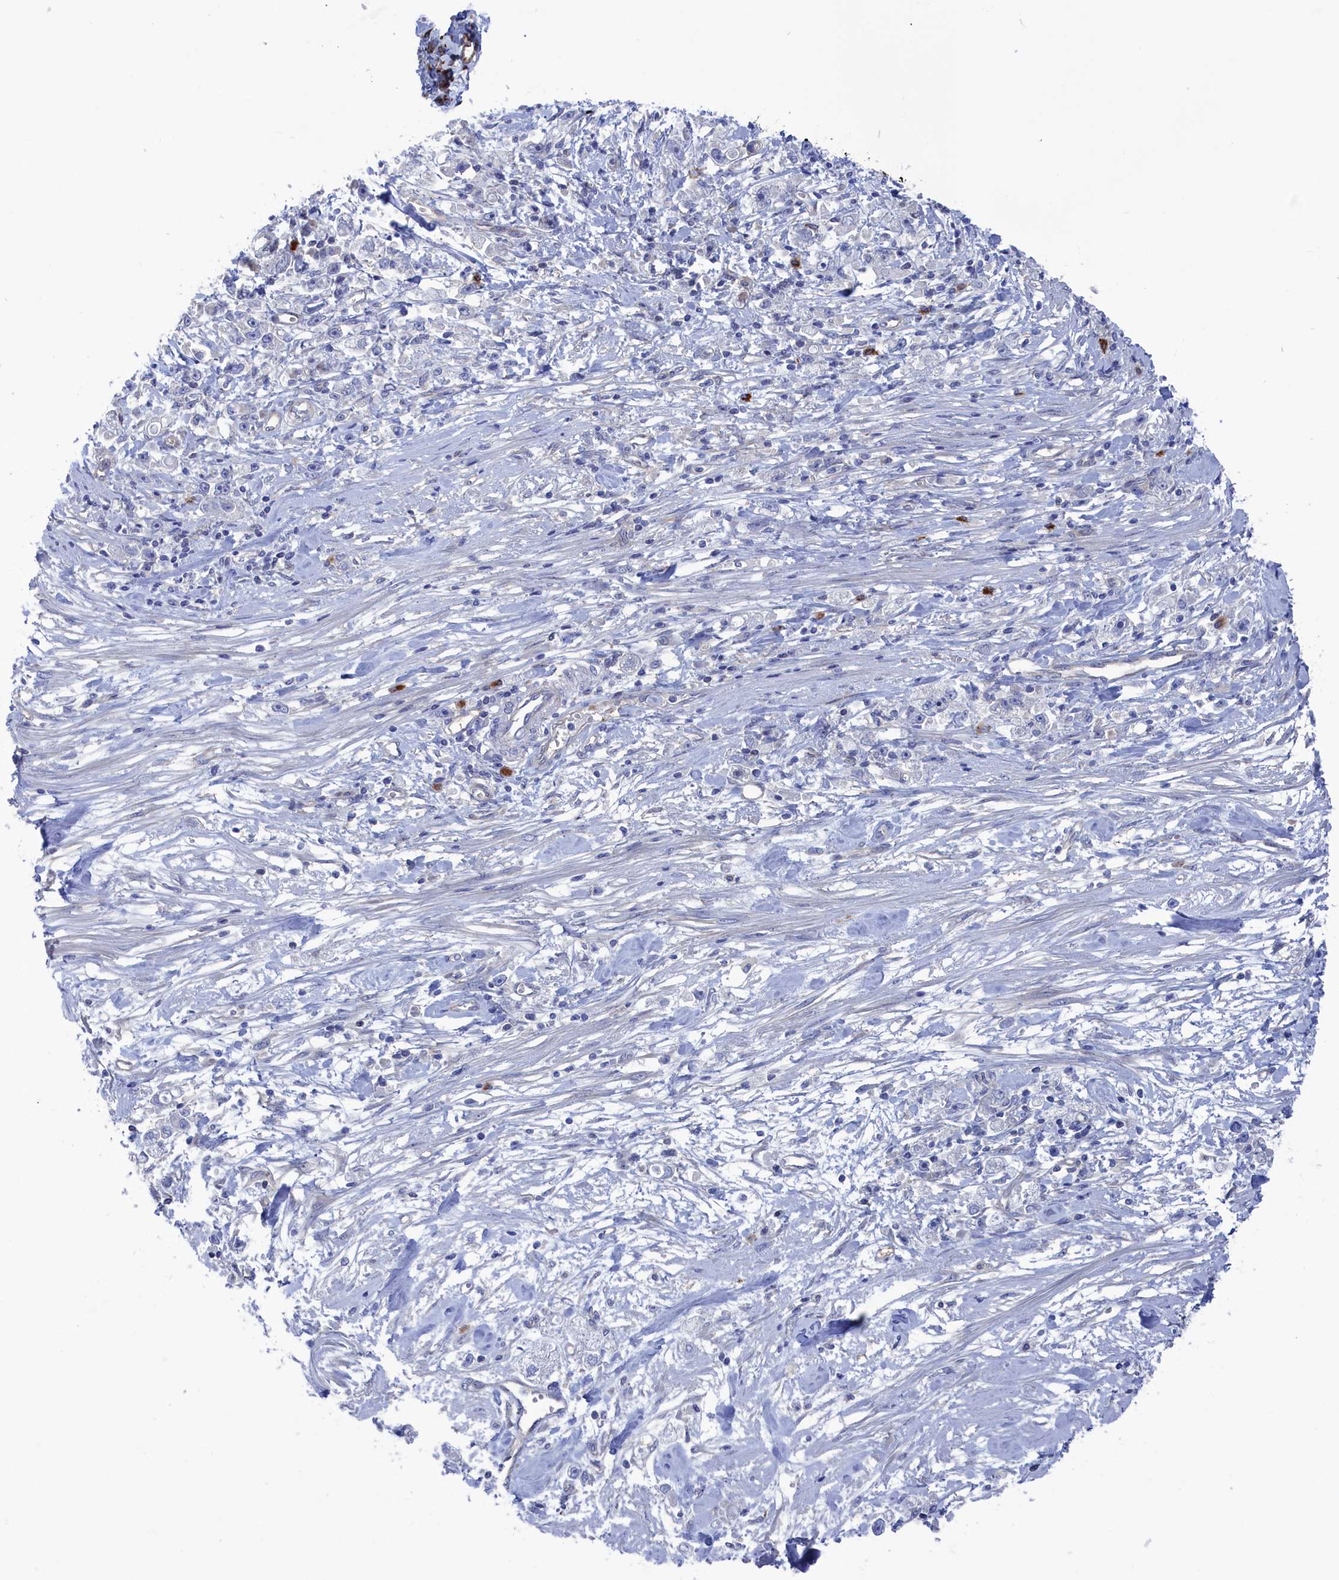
{"staining": {"intensity": "negative", "quantity": "none", "location": "none"}, "tissue": "stomach cancer", "cell_type": "Tumor cells", "image_type": "cancer", "snomed": [{"axis": "morphology", "description": "Adenocarcinoma, NOS"}, {"axis": "topography", "description": "Stomach"}], "caption": "There is no significant positivity in tumor cells of adenocarcinoma (stomach). The staining is performed using DAB brown chromogen with nuclei counter-stained in using hematoxylin.", "gene": "NUTF2", "patient": {"sex": "female", "age": 59}}